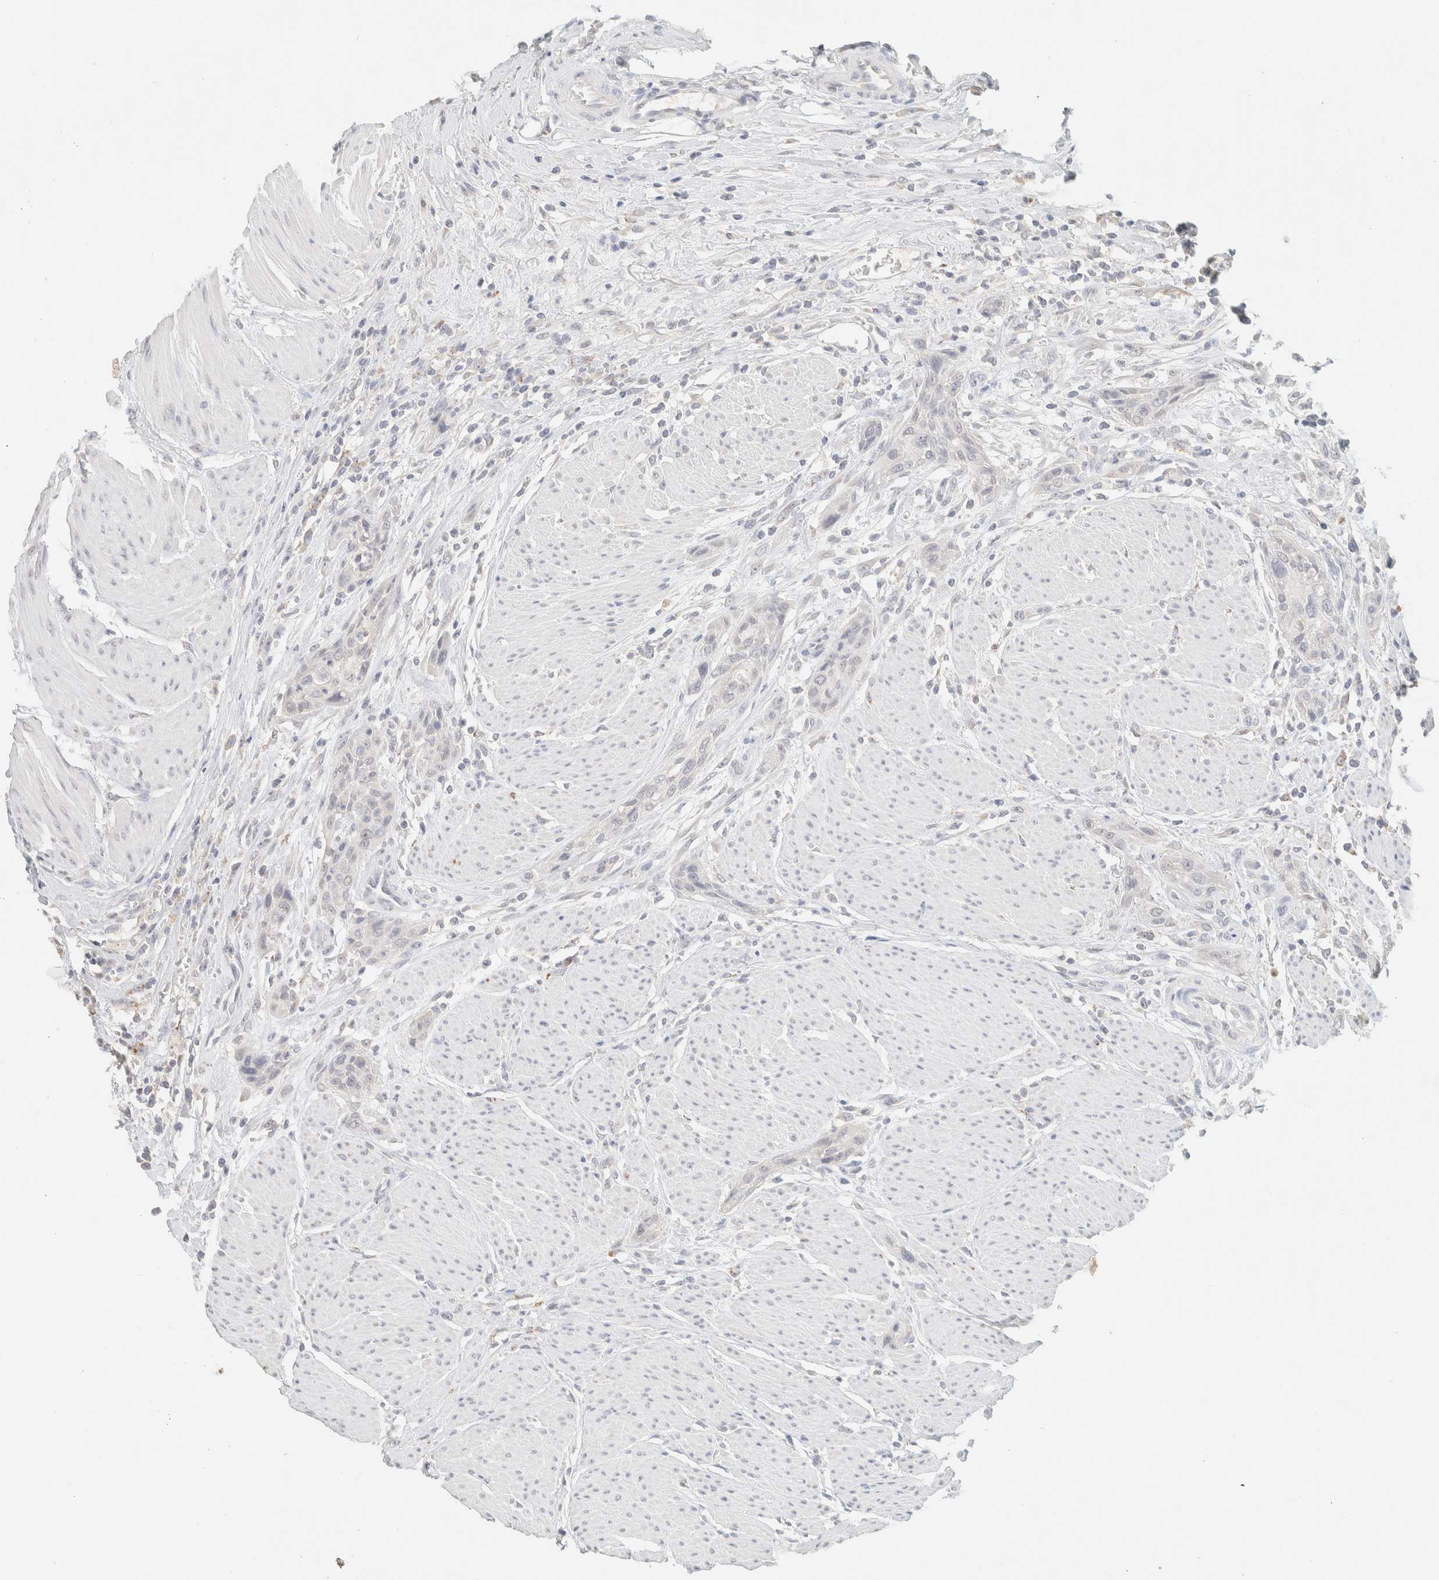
{"staining": {"intensity": "negative", "quantity": "none", "location": "none"}, "tissue": "urothelial cancer", "cell_type": "Tumor cells", "image_type": "cancer", "snomed": [{"axis": "morphology", "description": "Urothelial carcinoma, High grade"}, {"axis": "topography", "description": "Urinary bladder"}], "caption": "Immunohistochemistry (IHC) photomicrograph of neoplastic tissue: urothelial cancer stained with DAB displays no significant protein expression in tumor cells. (DAB immunohistochemistry (IHC) visualized using brightfield microscopy, high magnification).", "gene": "CPA1", "patient": {"sex": "male", "age": 35}}